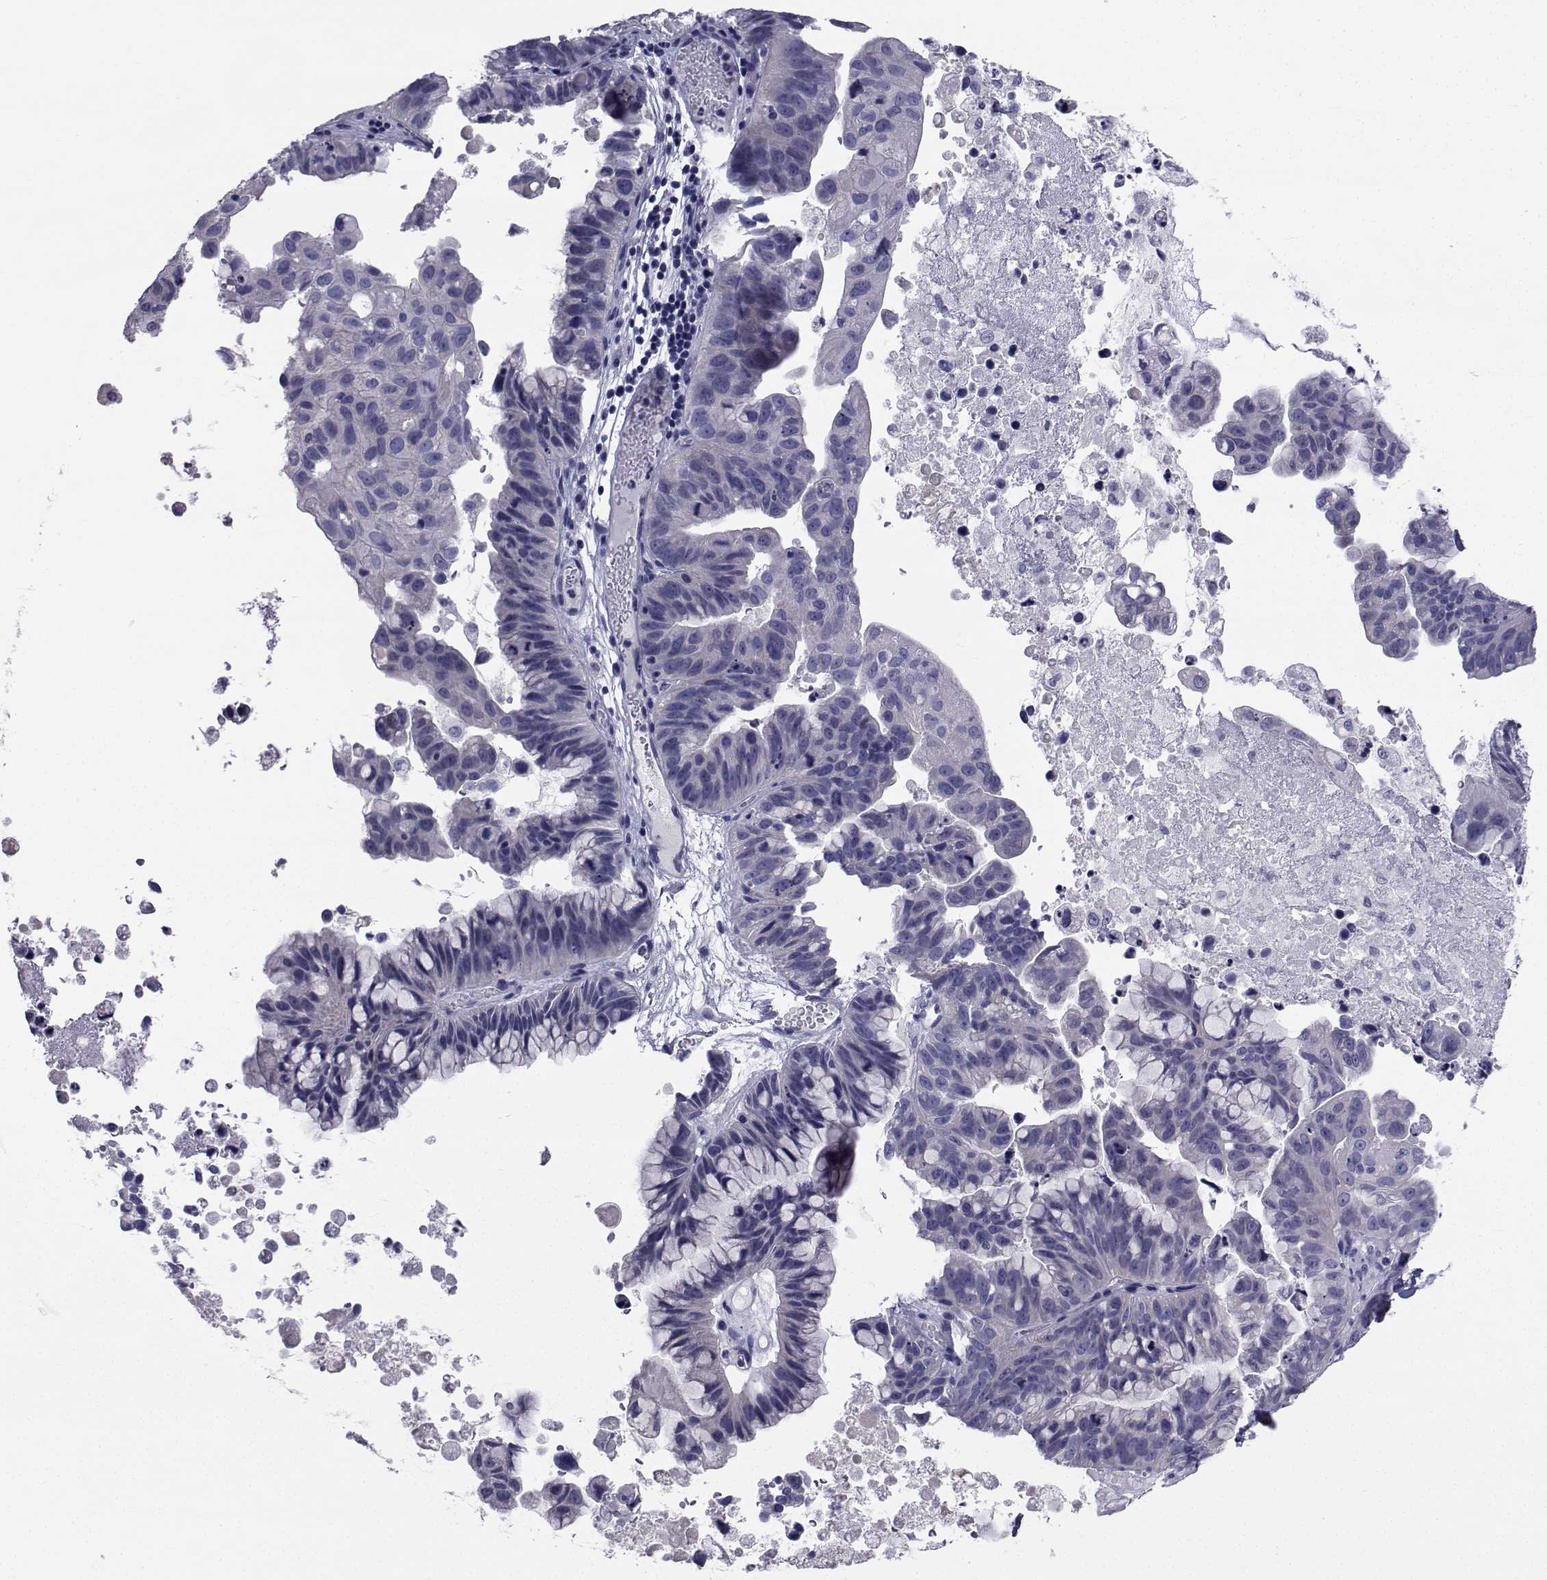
{"staining": {"intensity": "negative", "quantity": "none", "location": "none"}, "tissue": "ovarian cancer", "cell_type": "Tumor cells", "image_type": "cancer", "snomed": [{"axis": "morphology", "description": "Cystadenocarcinoma, mucinous, NOS"}, {"axis": "topography", "description": "Ovary"}], "caption": "DAB immunohistochemical staining of human ovarian cancer (mucinous cystadenocarcinoma) displays no significant staining in tumor cells. (Brightfield microscopy of DAB (3,3'-diaminobenzidine) immunohistochemistry at high magnification).", "gene": "CHRNA1", "patient": {"sex": "female", "age": 76}}